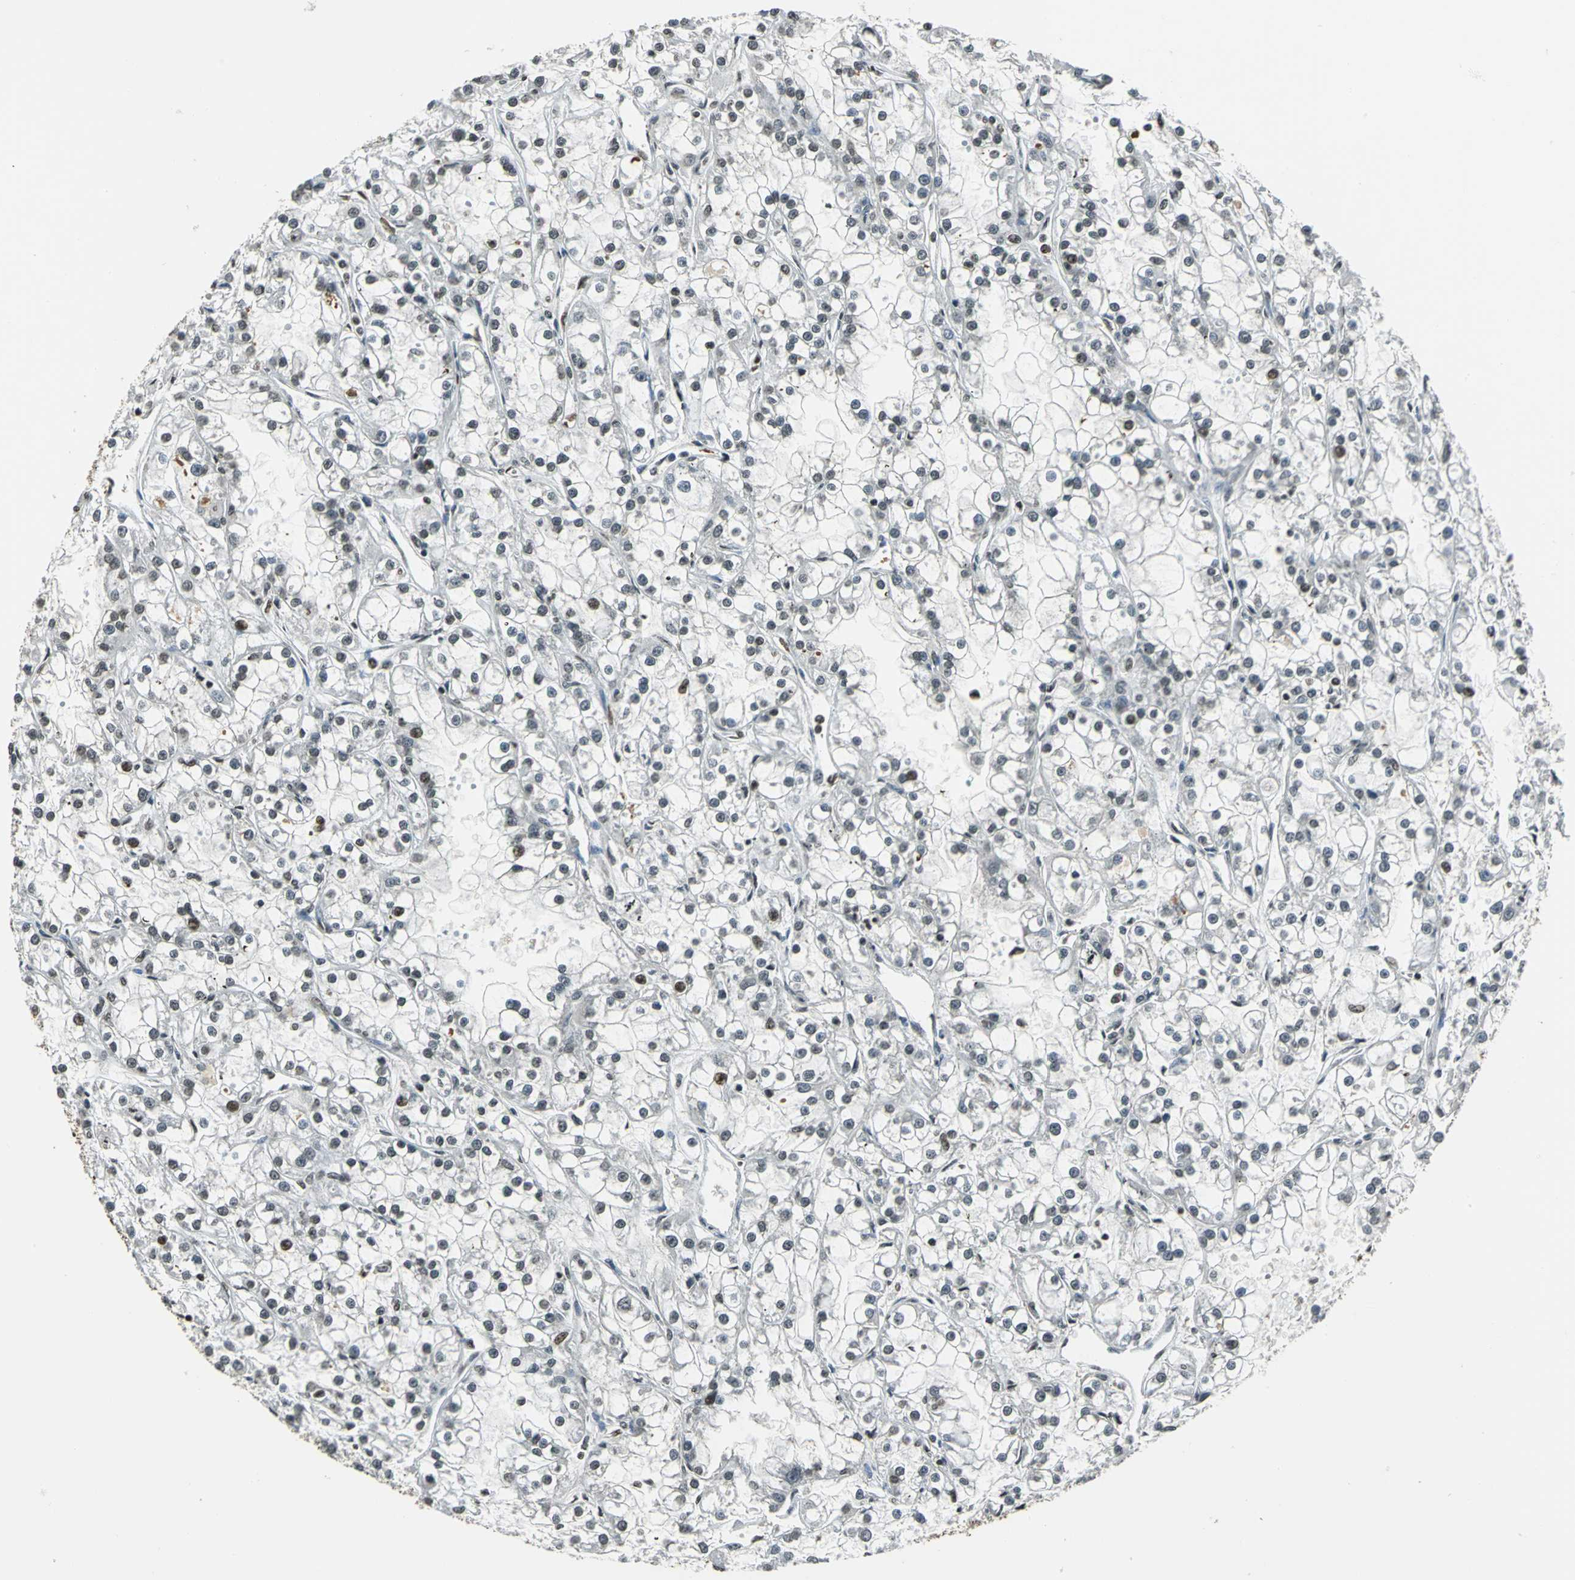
{"staining": {"intensity": "moderate", "quantity": "<25%", "location": "nuclear"}, "tissue": "renal cancer", "cell_type": "Tumor cells", "image_type": "cancer", "snomed": [{"axis": "morphology", "description": "Adenocarcinoma, NOS"}, {"axis": "topography", "description": "Kidney"}], "caption": "Renal adenocarcinoma stained with a protein marker displays moderate staining in tumor cells.", "gene": "MCM4", "patient": {"sex": "female", "age": 52}}